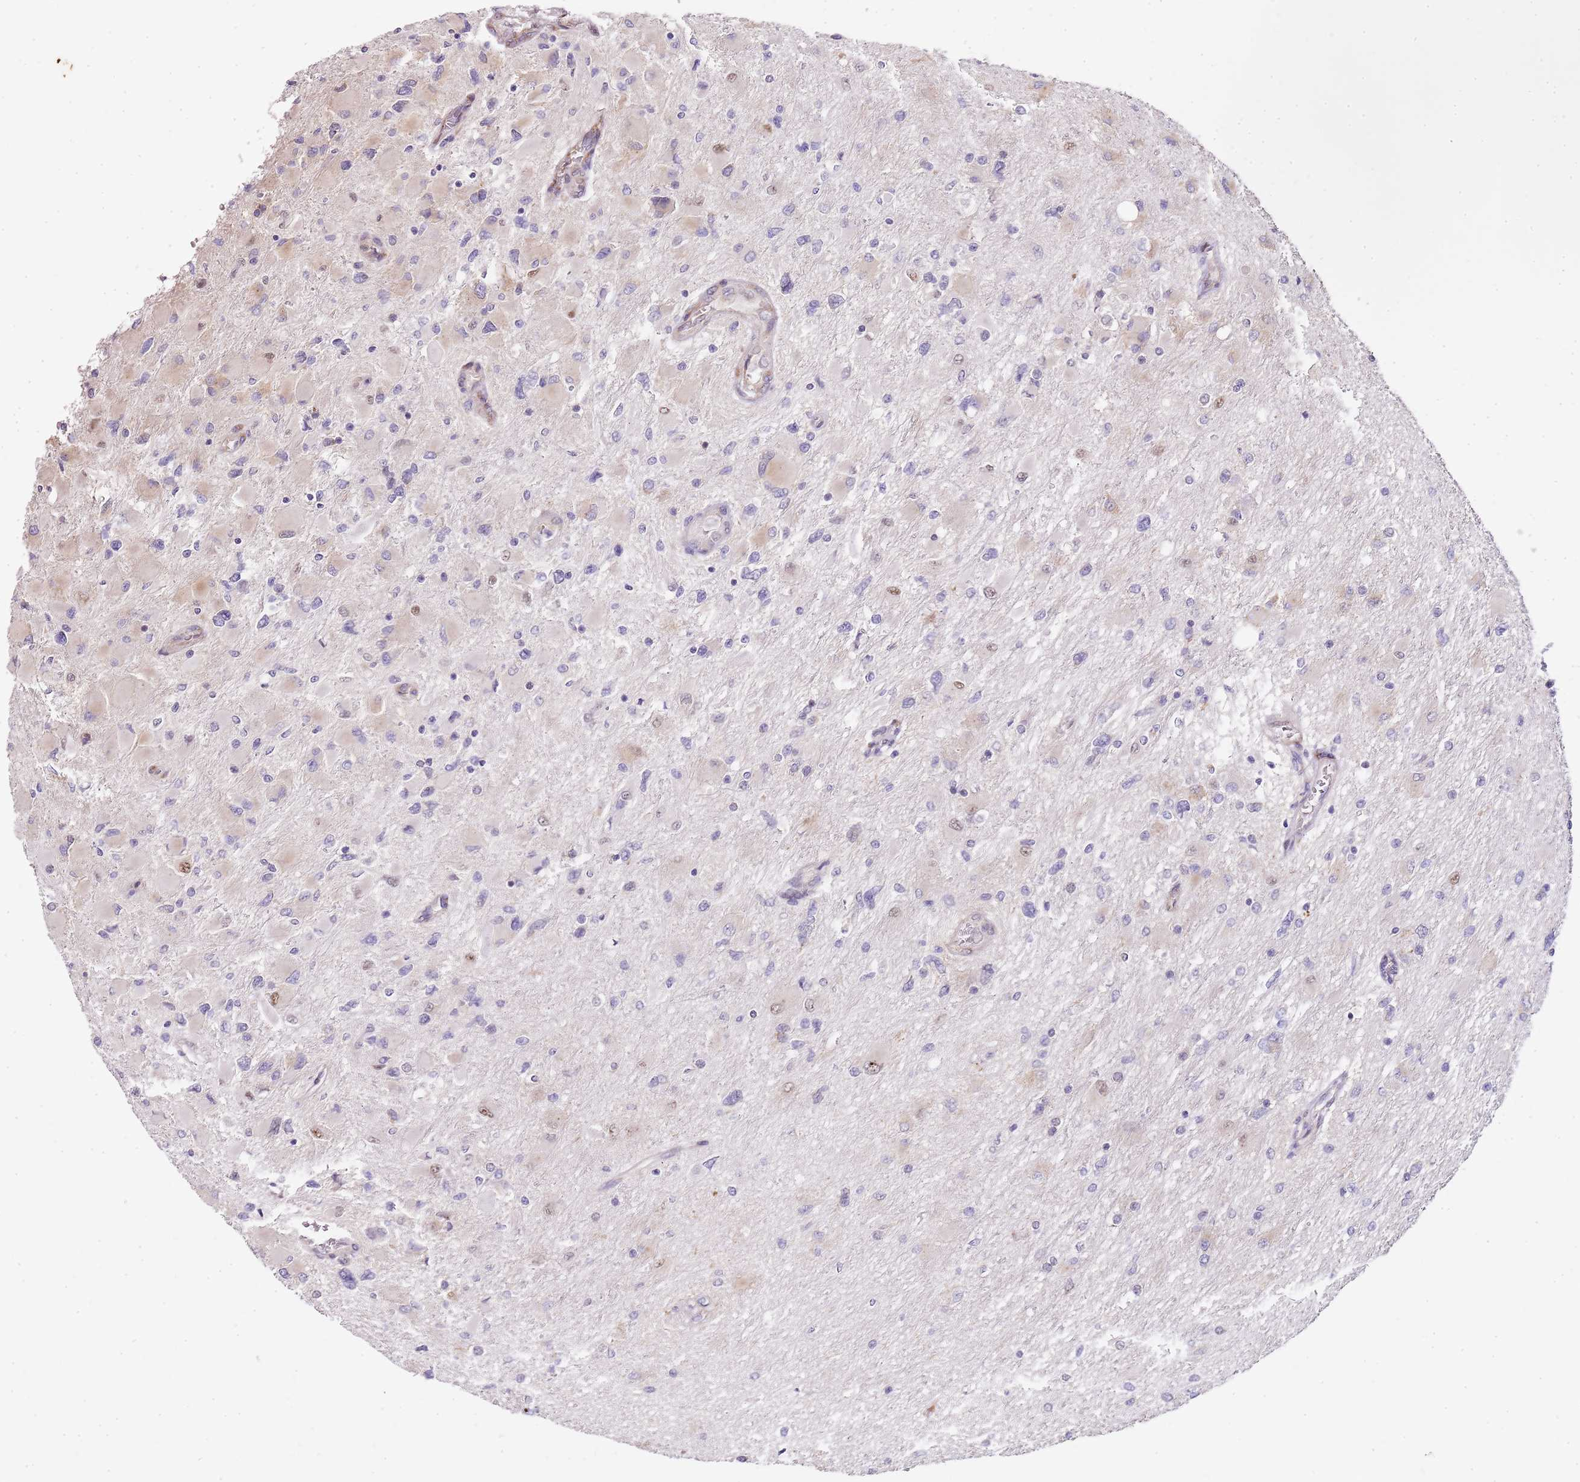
{"staining": {"intensity": "negative", "quantity": "none", "location": "none"}, "tissue": "glioma", "cell_type": "Tumor cells", "image_type": "cancer", "snomed": [{"axis": "morphology", "description": "Glioma, malignant, High grade"}, {"axis": "topography", "description": "Cerebral cortex"}], "caption": "This is an IHC photomicrograph of human malignant glioma (high-grade). There is no positivity in tumor cells.", "gene": "TBC1D9", "patient": {"sex": "female", "age": 36}}